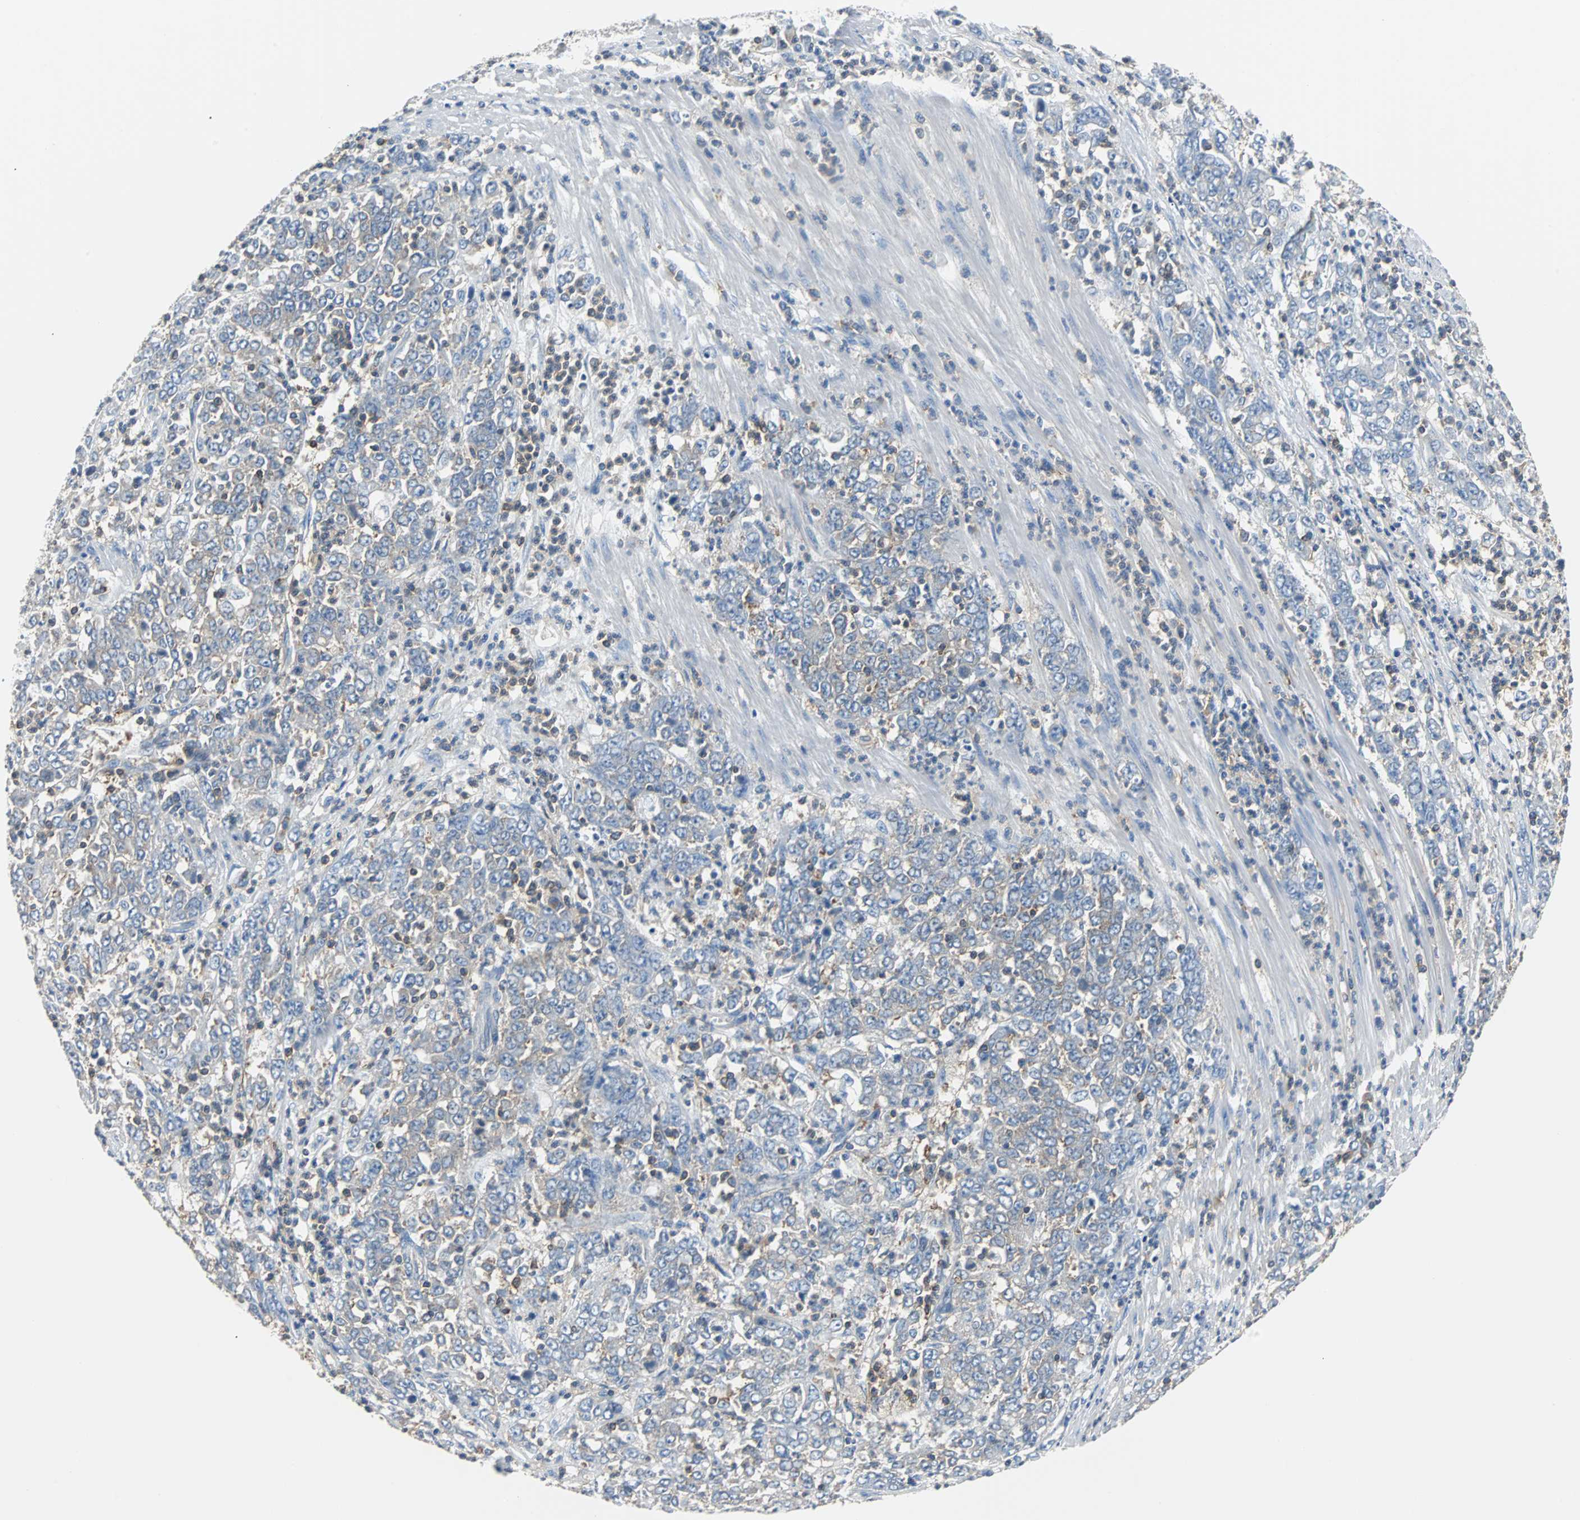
{"staining": {"intensity": "negative", "quantity": "none", "location": "none"}, "tissue": "stomach cancer", "cell_type": "Tumor cells", "image_type": "cancer", "snomed": [{"axis": "morphology", "description": "Adenocarcinoma, NOS"}, {"axis": "topography", "description": "Stomach, lower"}], "caption": "IHC of human stomach adenocarcinoma exhibits no positivity in tumor cells.", "gene": "TSC22D4", "patient": {"sex": "female", "age": 71}}